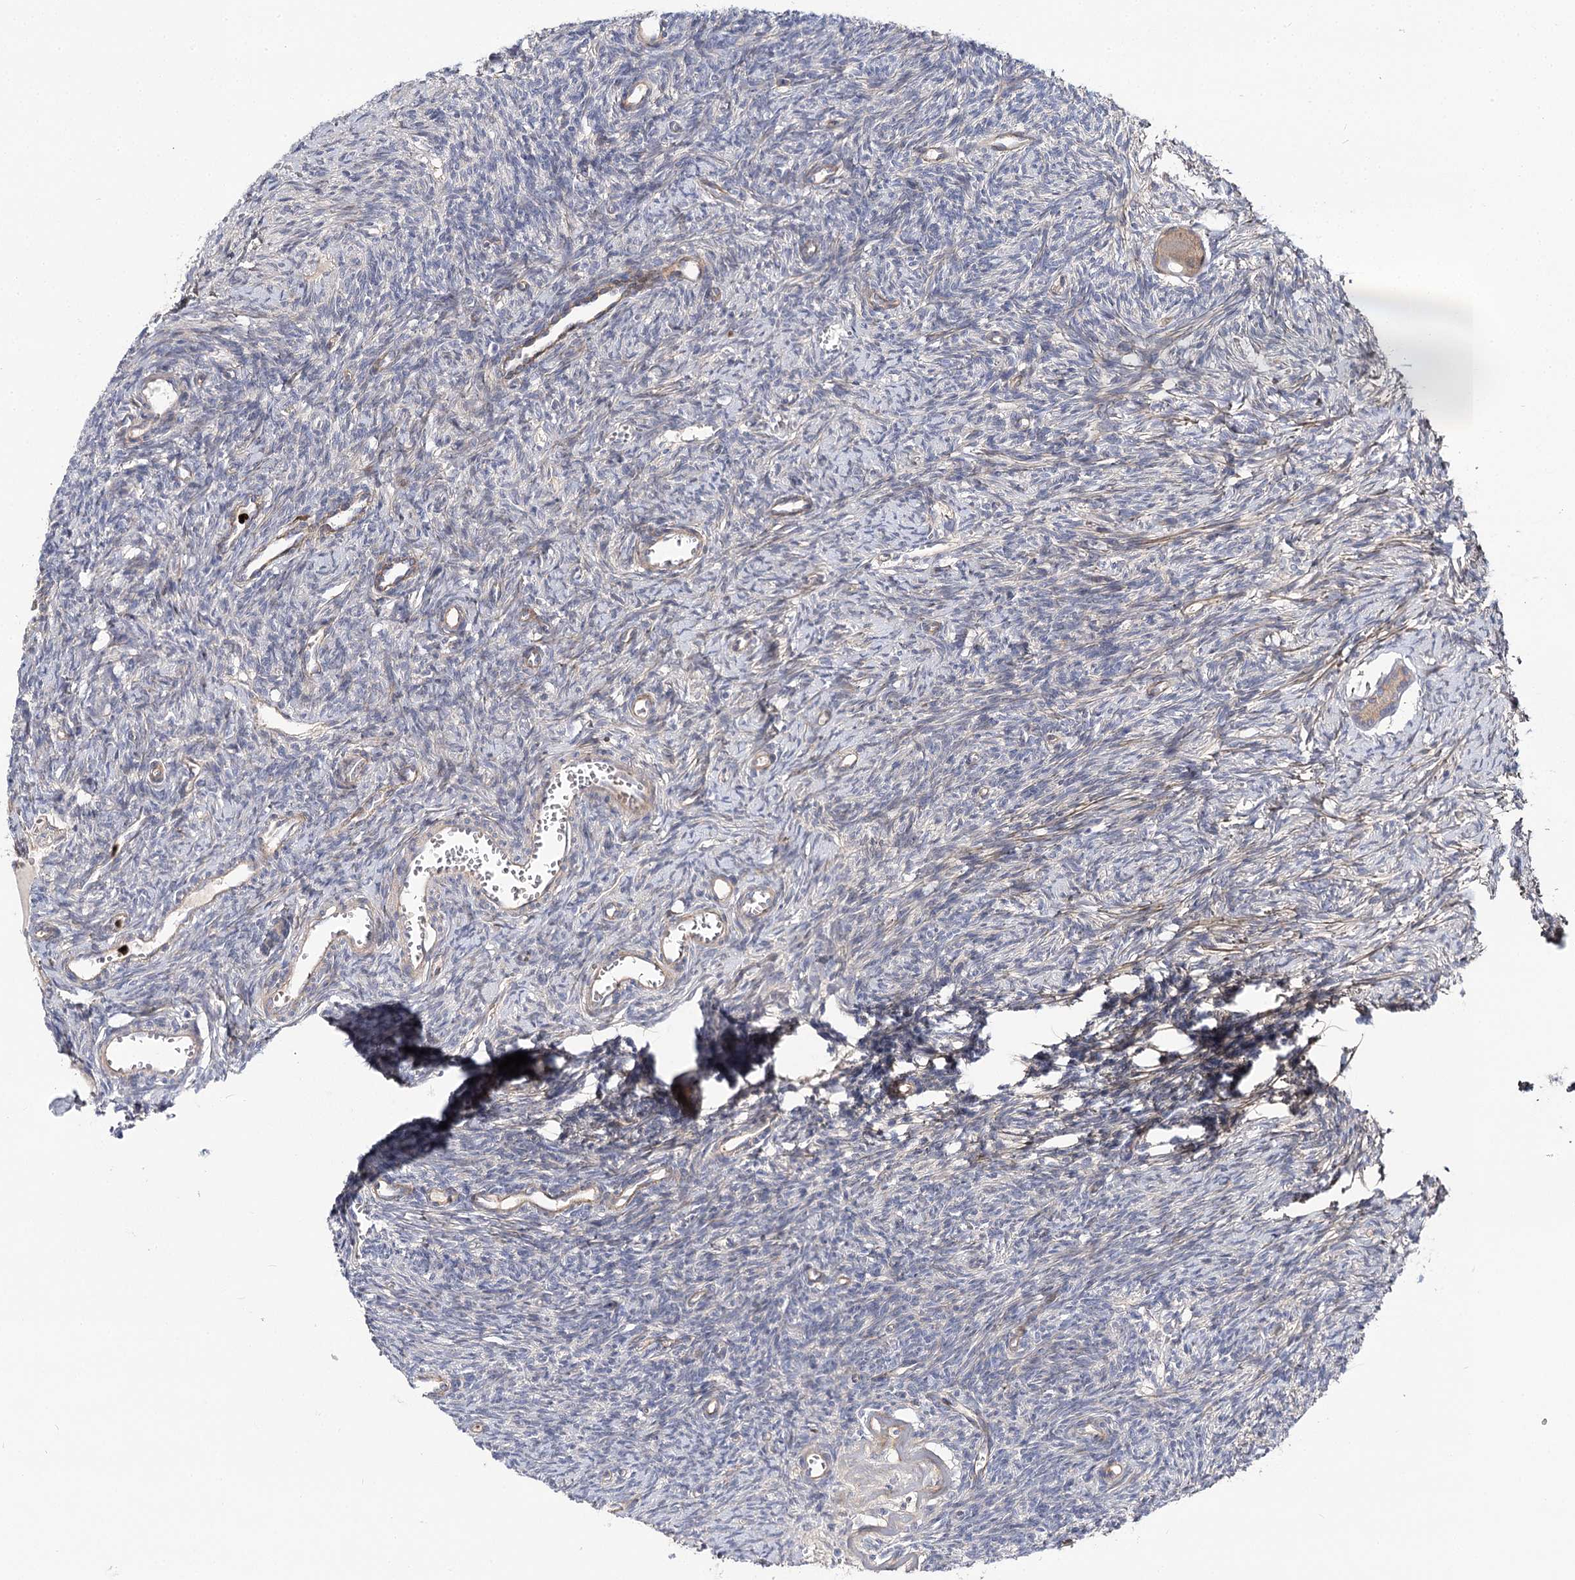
{"staining": {"intensity": "moderate", "quantity": ">75%", "location": "cytoplasmic/membranous"}, "tissue": "ovary", "cell_type": "Follicle cells", "image_type": "normal", "snomed": [{"axis": "morphology", "description": "Normal tissue, NOS"}, {"axis": "topography", "description": "Ovary"}], "caption": "Protein expression by immunohistochemistry (IHC) exhibits moderate cytoplasmic/membranous expression in approximately >75% of follicle cells in benign ovary. (IHC, brightfield microscopy, high magnification).", "gene": "C11orf52", "patient": {"sex": "female", "age": 39}}